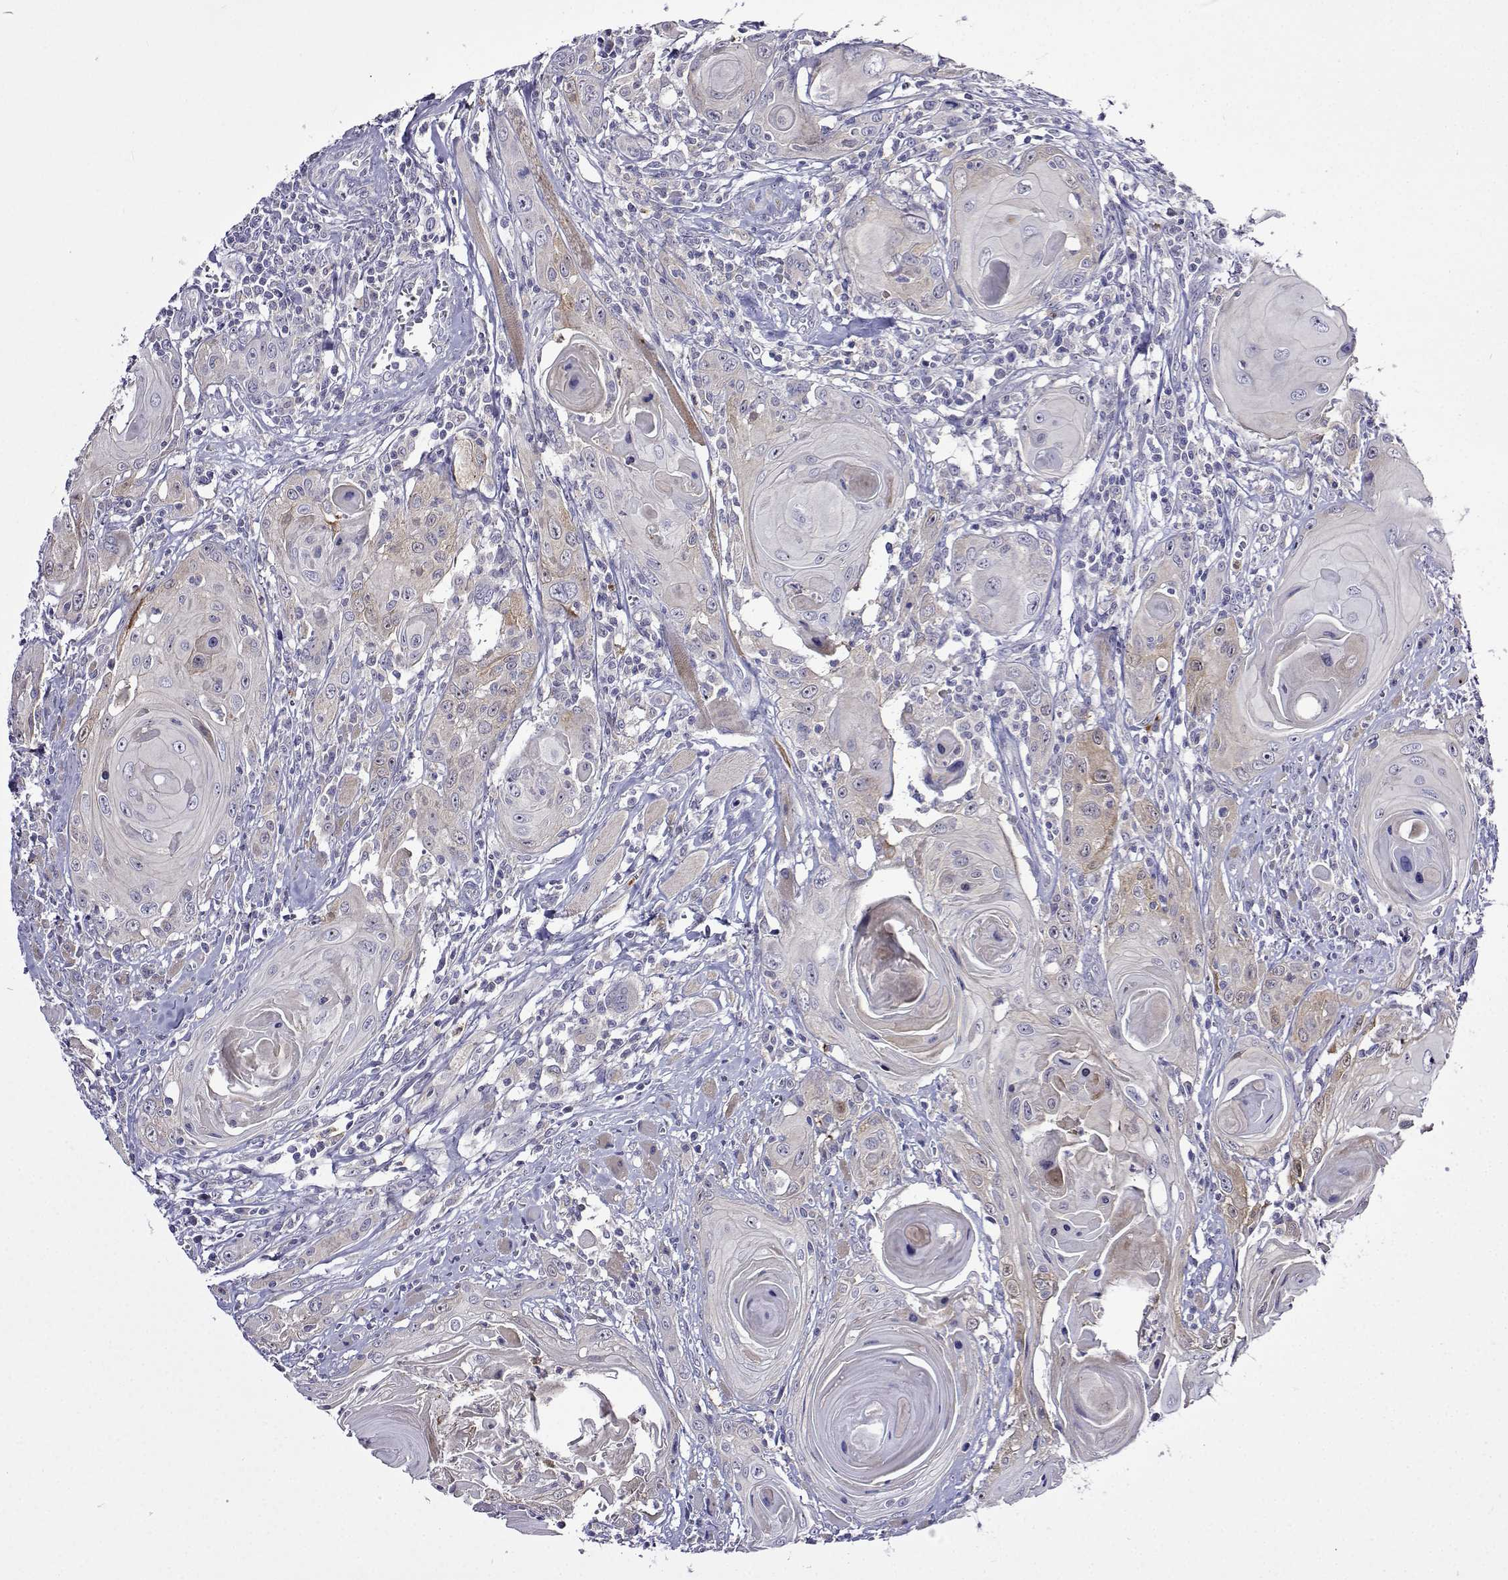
{"staining": {"intensity": "weak", "quantity": "<25%", "location": "cytoplasmic/membranous"}, "tissue": "head and neck cancer", "cell_type": "Tumor cells", "image_type": "cancer", "snomed": [{"axis": "morphology", "description": "Squamous cell carcinoma, NOS"}, {"axis": "topography", "description": "Head-Neck"}], "caption": "This is an immunohistochemistry (IHC) photomicrograph of human head and neck squamous cell carcinoma. There is no staining in tumor cells.", "gene": "SULT2A1", "patient": {"sex": "female", "age": 80}}